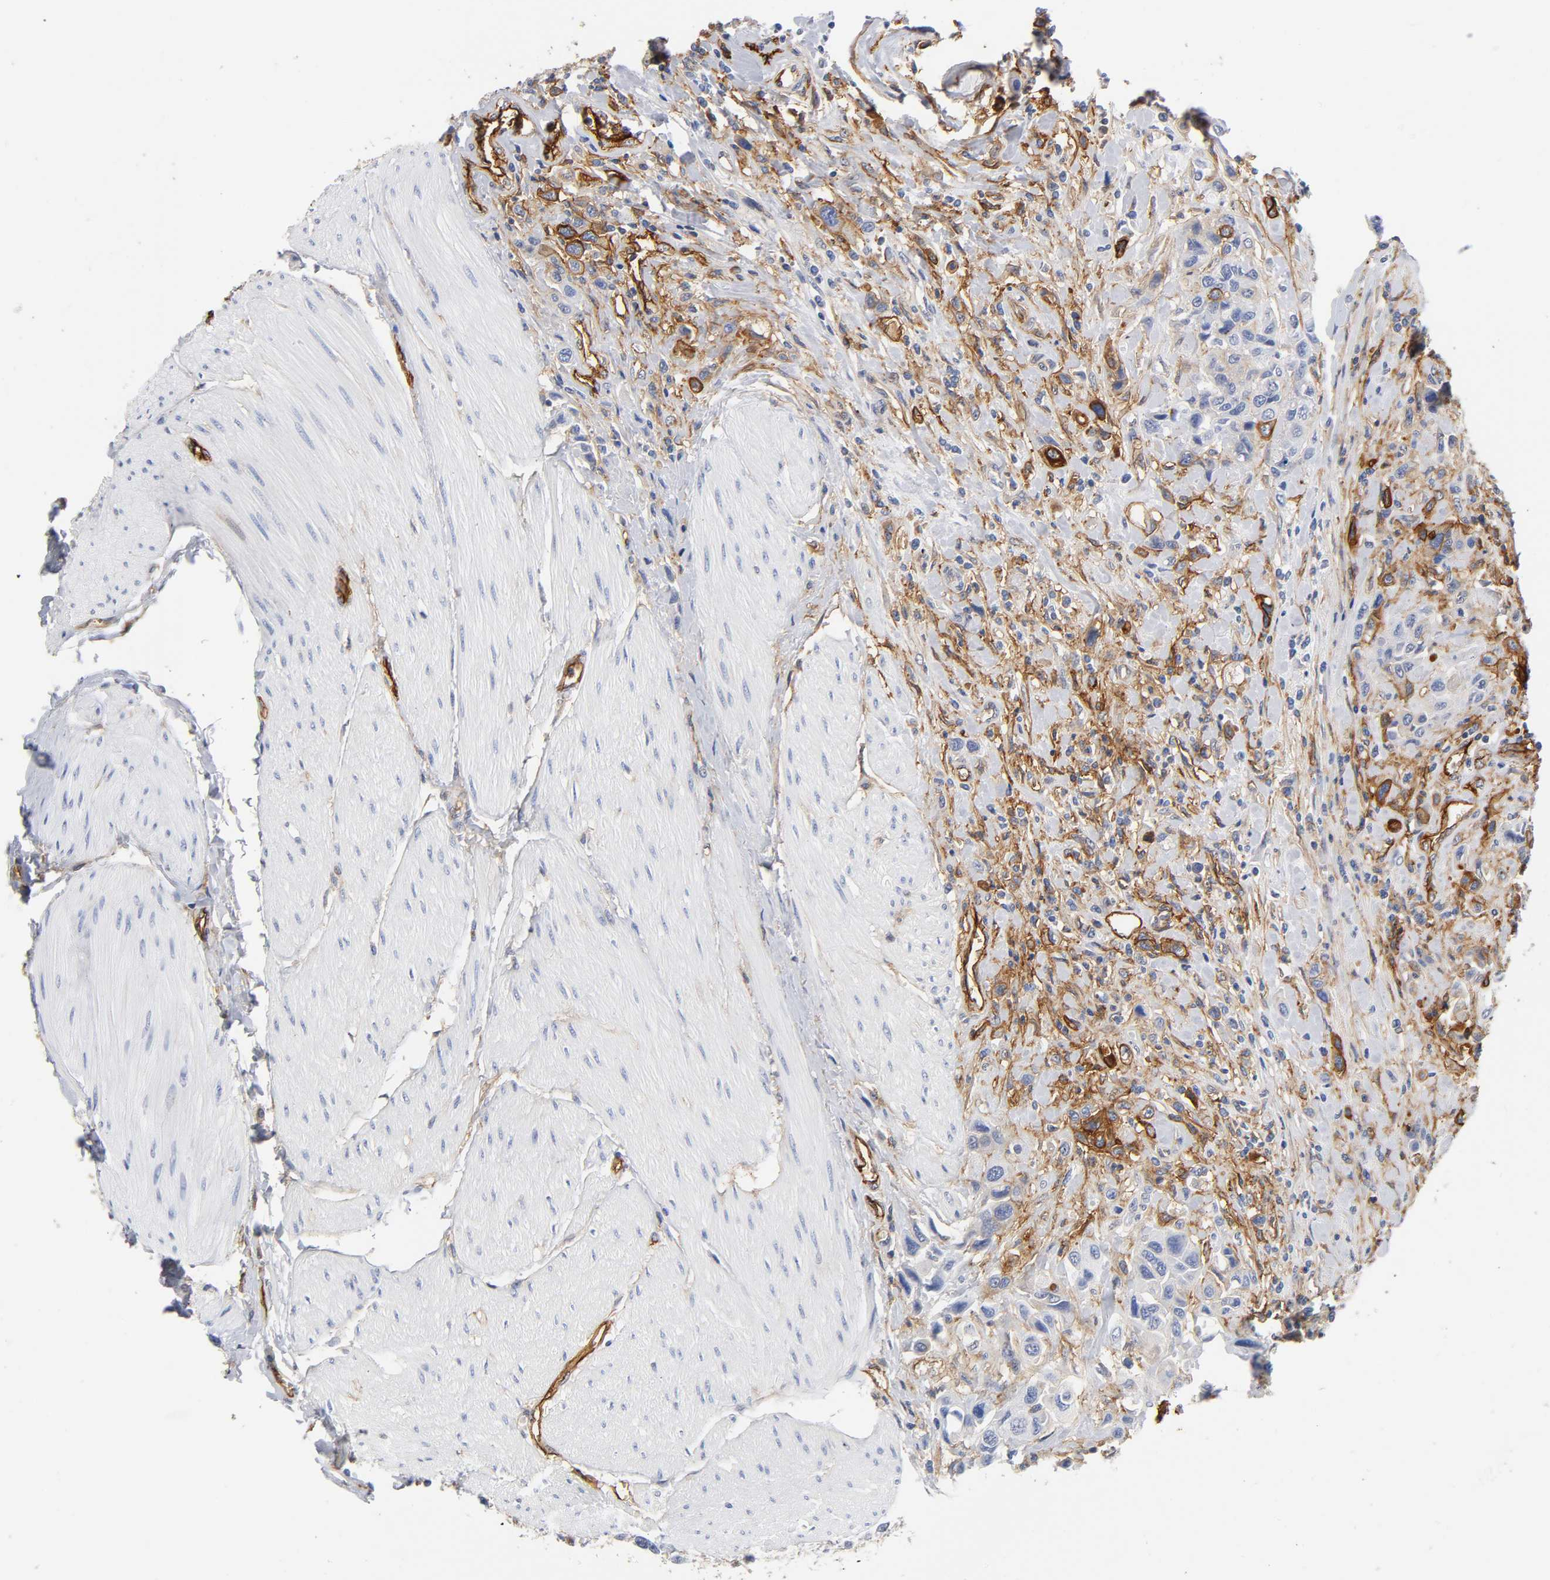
{"staining": {"intensity": "moderate", "quantity": "<25%", "location": "cytoplasmic/membranous"}, "tissue": "urothelial cancer", "cell_type": "Tumor cells", "image_type": "cancer", "snomed": [{"axis": "morphology", "description": "Urothelial carcinoma, High grade"}, {"axis": "topography", "description": "Urinary bladder"}], "caption": "Urothelial cancer was stained to show a protein in brown. There is low levels of moderate cytoplasmic/membranous positivity in approximately <25% of tumor cells.", "gene": "ICAM1", "patient": {"sex": "male", "age": 50}}